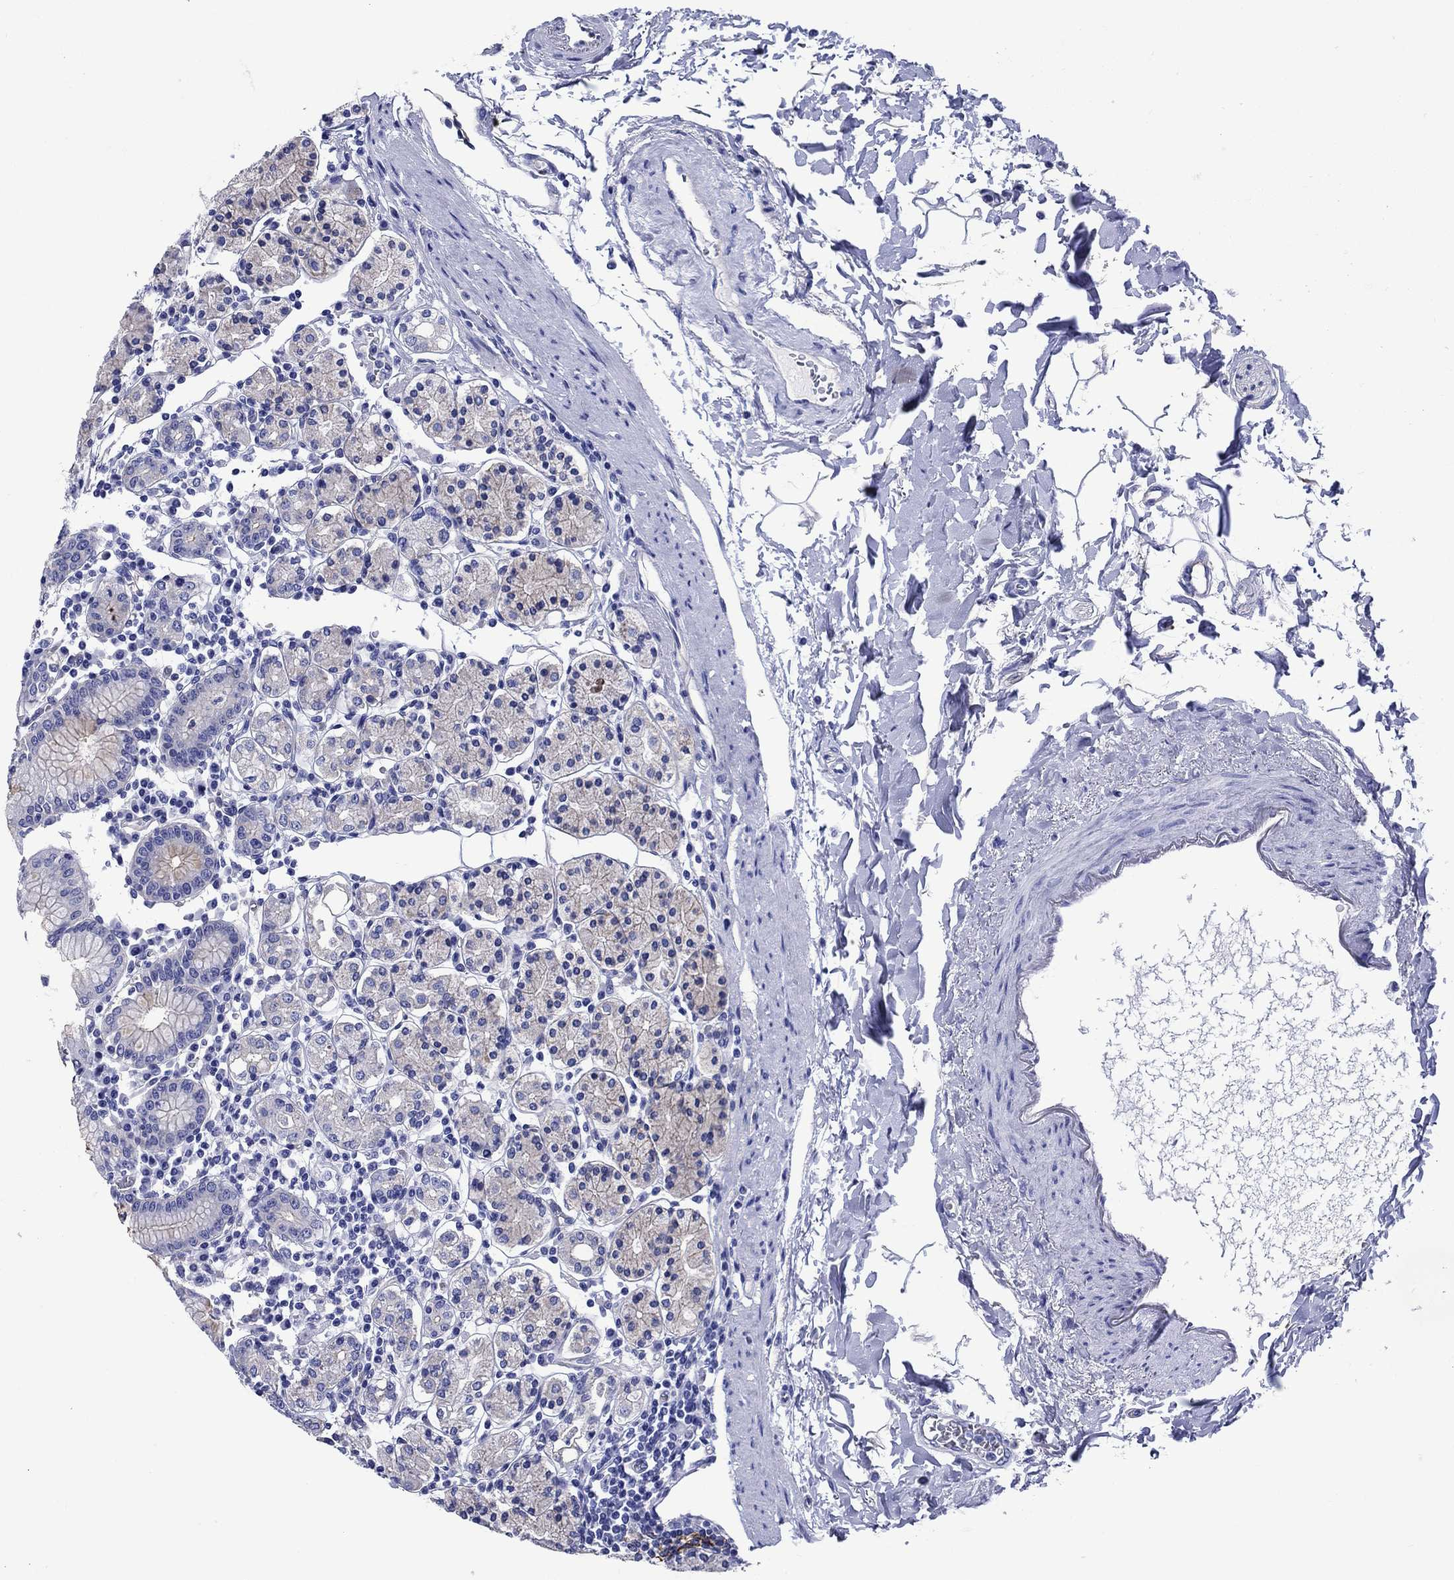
{"staining": {"intensity": "negative", "quantity": "none", "location": "none"}, "tissue": "stomach", "cell_type": "Glandular cells", "image_type": "normal", "snomed": [{"axis": "morphology", "description": "Normal tissue, NOS"}, {"axis": "topography", "description": "Stomach, upper"}, {"axis": "topography", "description": "Stomach"}], "caption": "Immunohistochemistry (IHC) histopathology image of unremarkable human stomach stained for a protein (brown), which reveals no positivity in glandular cells. (Brightfield microscopy of DAB (3,3'-diaminobenzidine) IHC at high magnification).", "gene": "SLC1A2", "patient": {"sex": "male", "age": 62}}